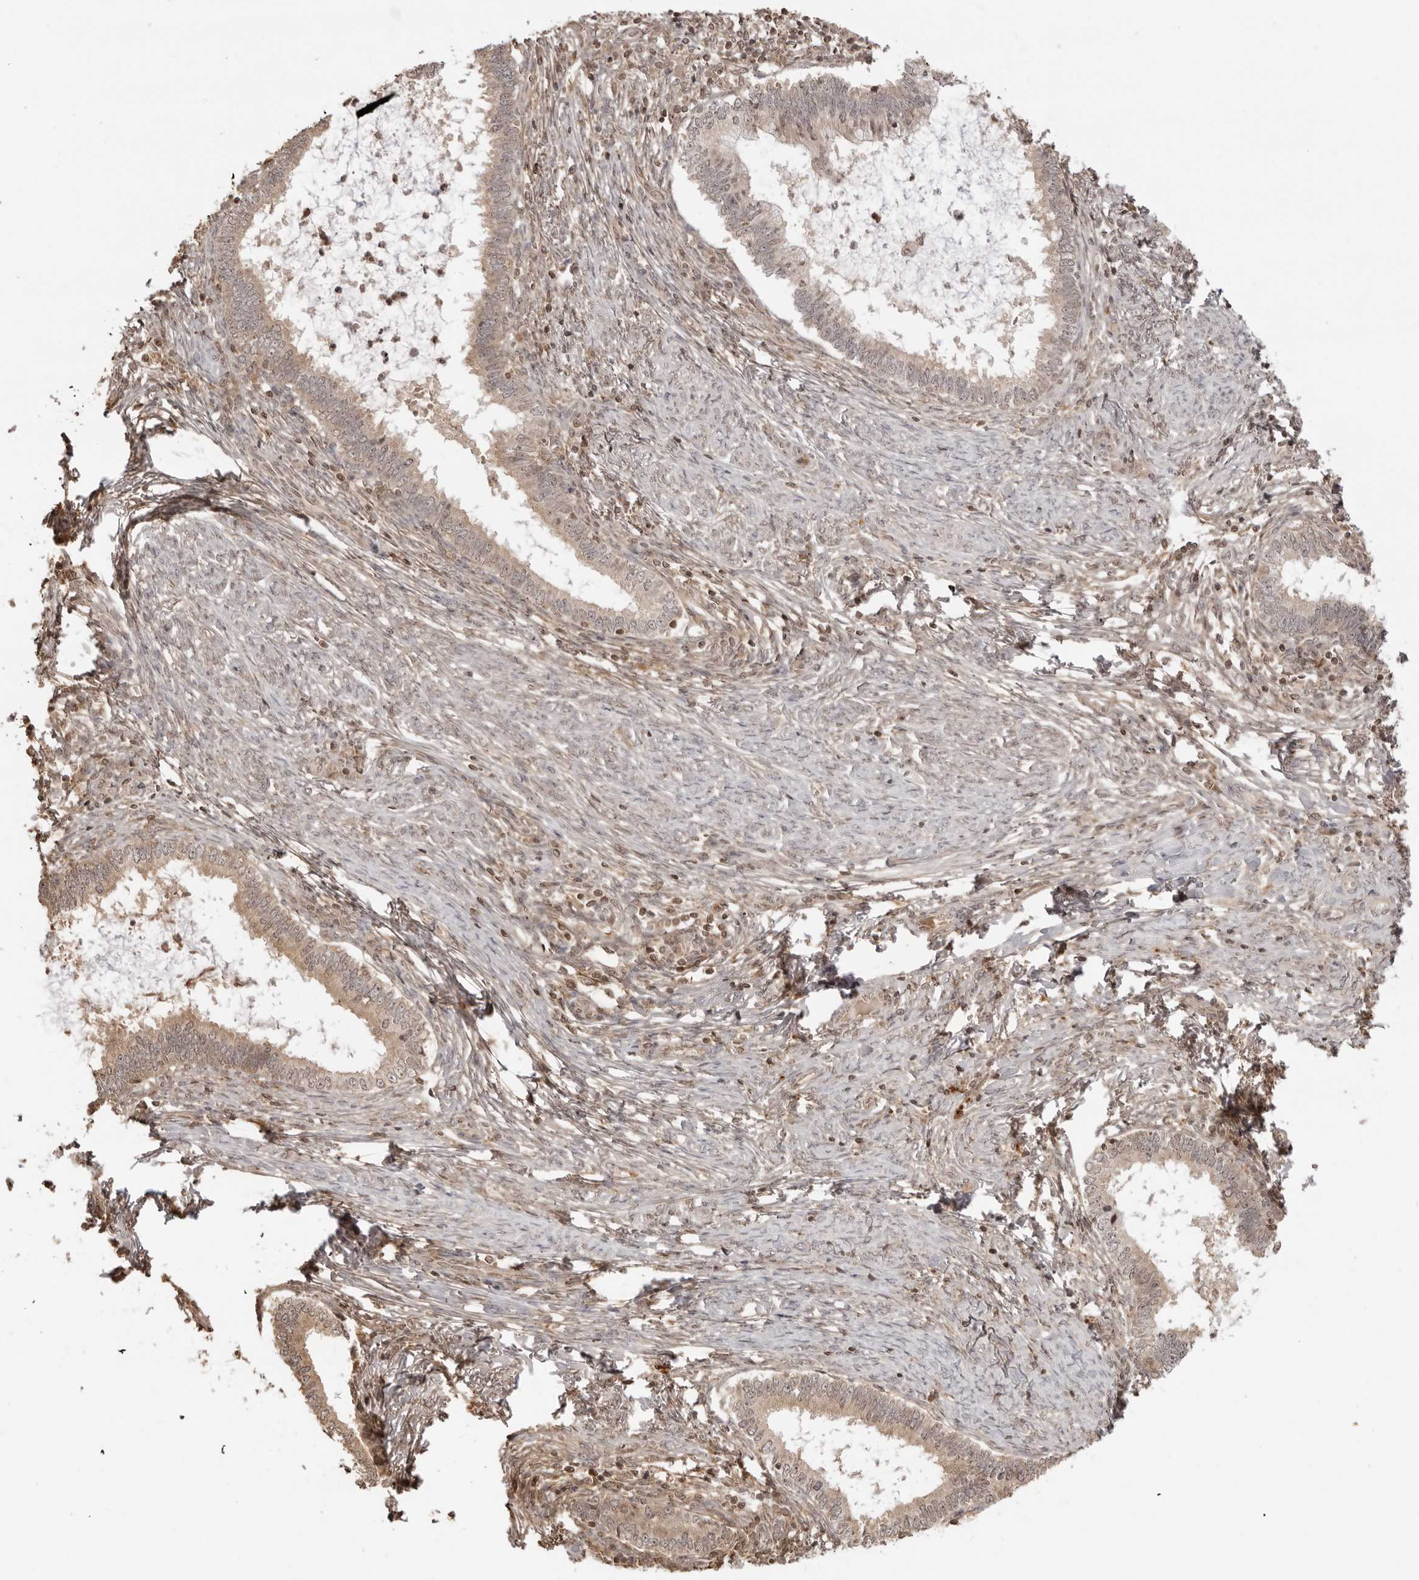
{"staining": {"intensity": "weak", "quantity": "25%-75%", "location": "cytoplasmic/membranous,nuclear"}, "tissue": "cervical cancer", "cell_type": "Tumor cells", "image_type": "cancer", "snomed": [{"axis": "morphology", "description": "Adenocarcinoma, NOS"}, {"axis": "topography", "description": "Cervix"}], "caption": "IHC micrograph of cervical adenocarcinoma stained for a protein (brown), which reveals low levels of weak cytoplasmic/membranous and nuclear staining in approximately 25%-75% of tumor cells.", "gene": "IKBKE", "patient": {"sex": "female", "age": 36}}